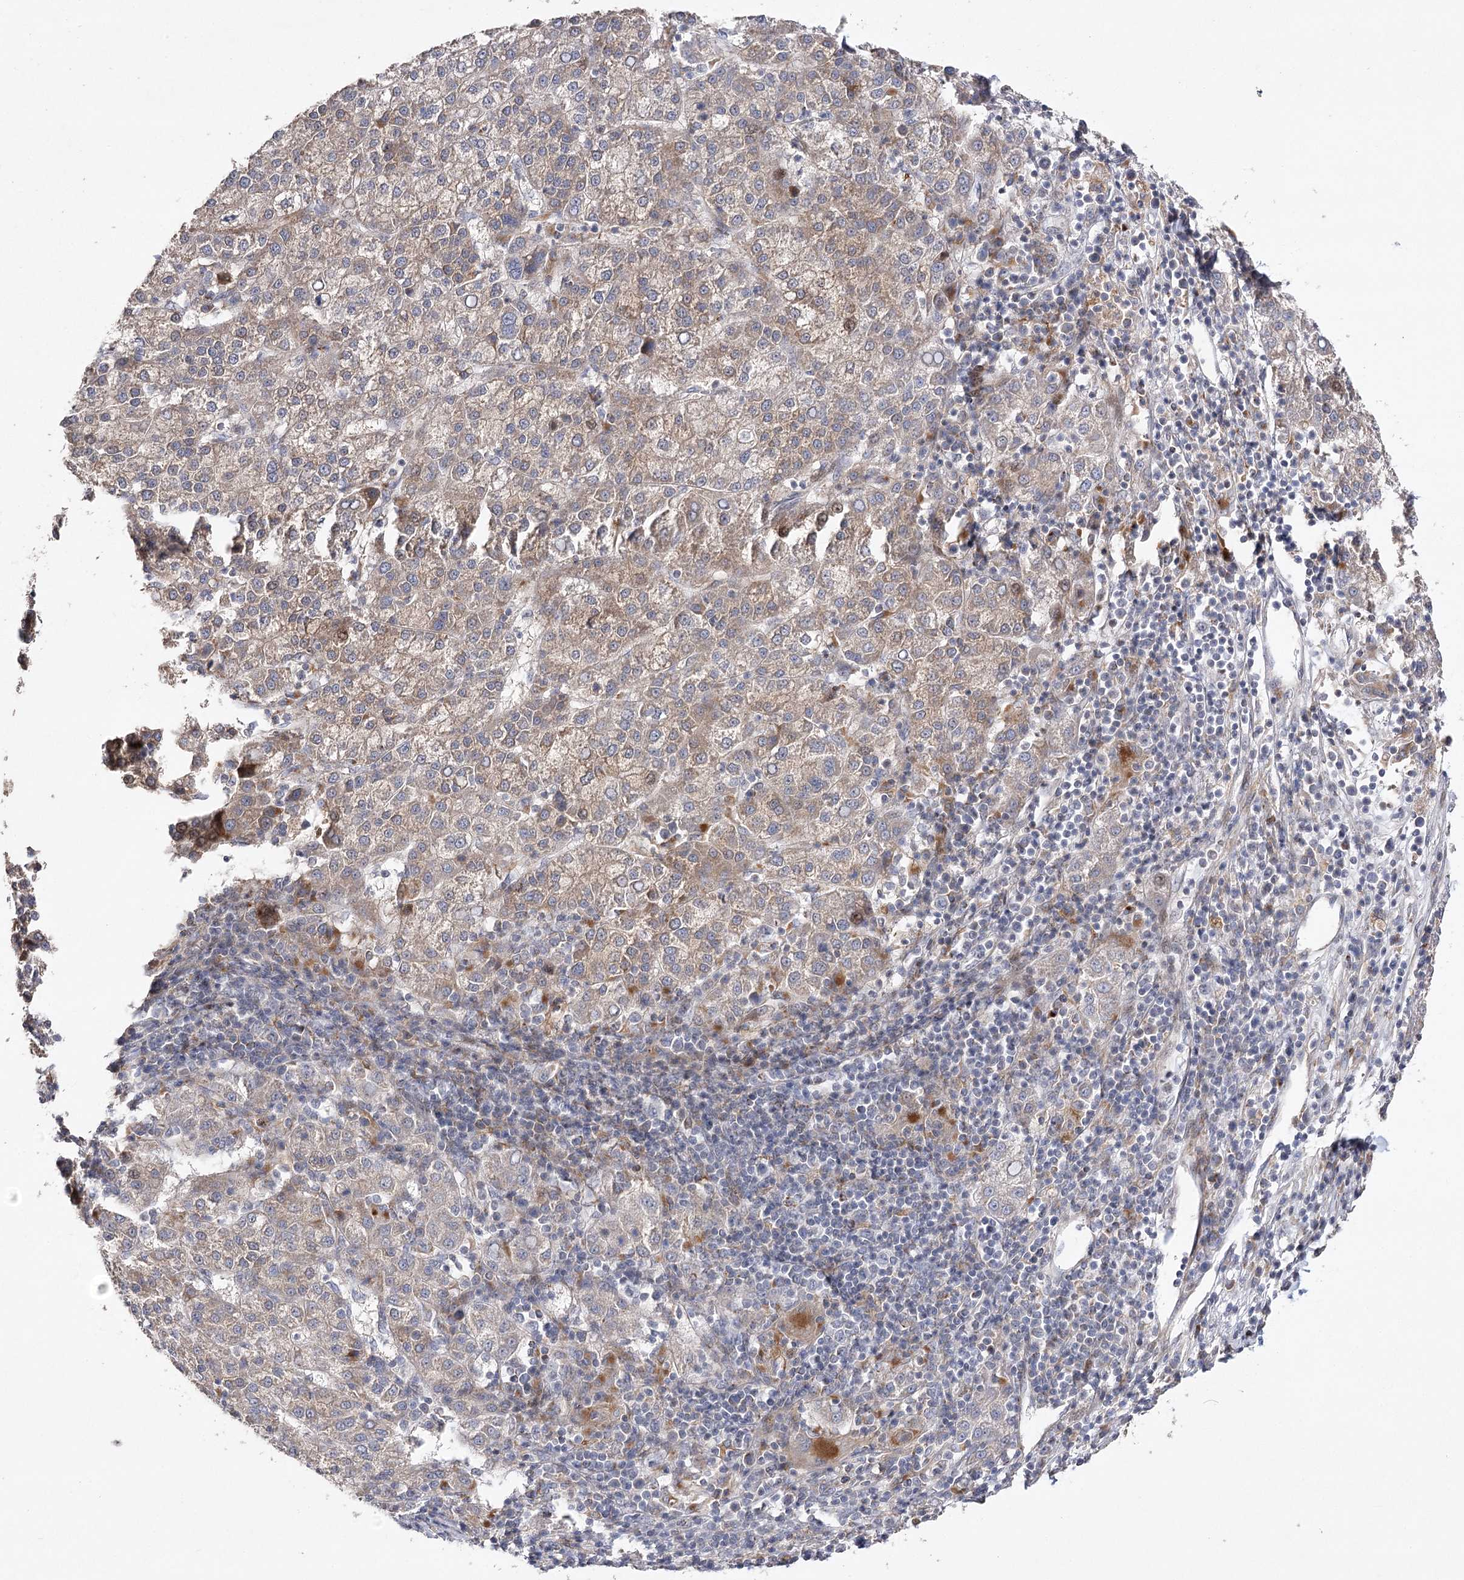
{"staining": {"intensity": "weak", "quantity": "25%-75%", "location": "cytoplasmic/membranous"}, "tissue": "liver cancer", "cell_type": "Tumor cells", "image_type": "cancer", "snomed": [{"axis": "morphology", "description": "Carcinoma, Hepatocellular, NOS"}, {"axis": "topography", "description": "Liver"}], "caption": "The micrograph demonstrates a brown stain indicating the presence of a protein in the cytoplasmic/membranous of tumor cells in hepatocellular carcinoma (liver). Nuclei are stained in blue.", "gene": "OBSL1", "patient": {"sex": "female", "age": 58}}